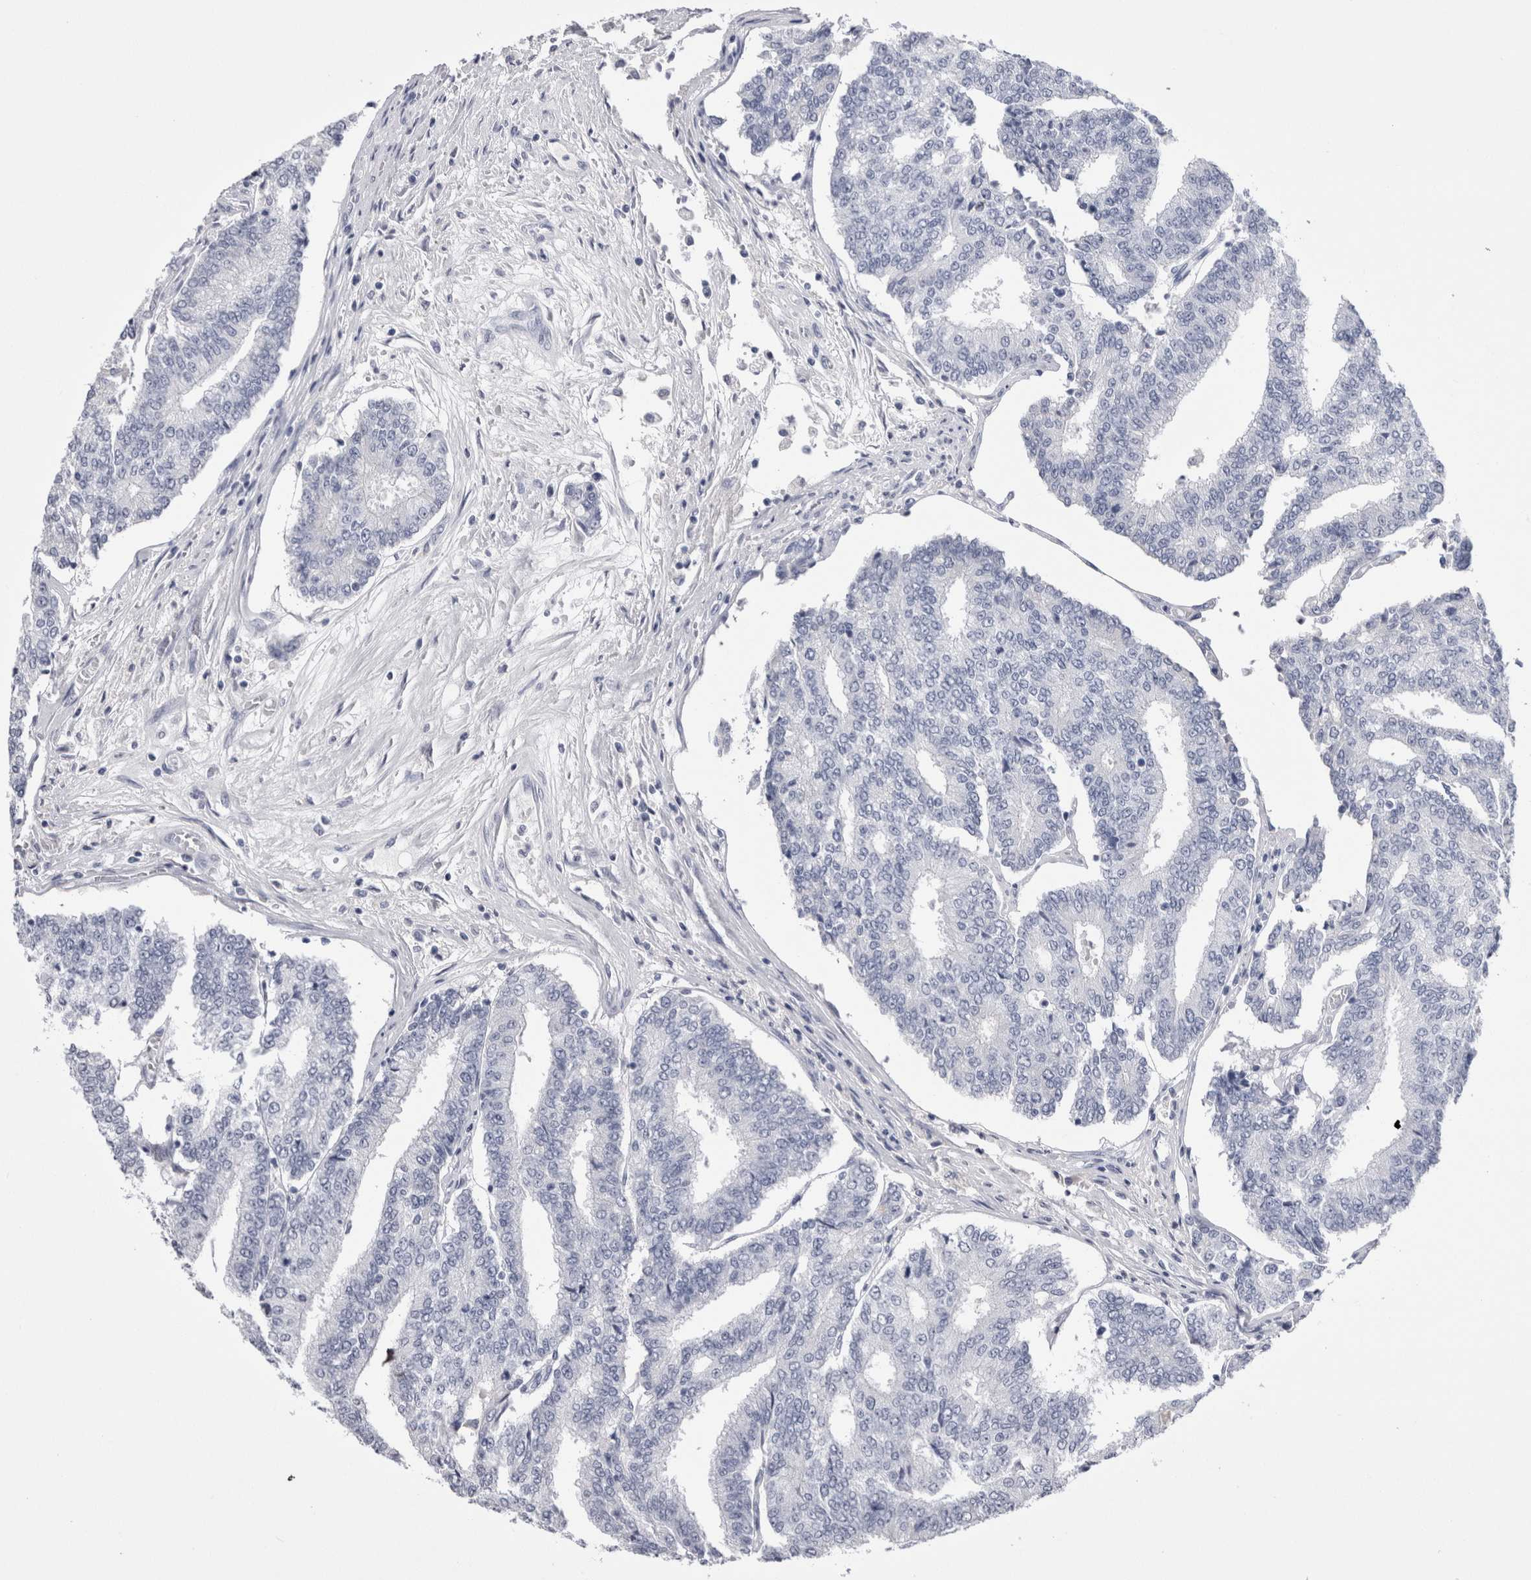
{"staining": {"intensity": "negative", "quantity": "none", "location": "none"}, "tissue": "prostate cancer", "cell_type": "Tumor cells", "image_type": "cancer", "snomed": [{"axis": "morphology", "description": "Normal tissue, NOS"}, {"axis": "morphology", "description": "Adenocarcinoma, High grade"}, {"axis": "topography", "description": "Prostate"}, {"axis": "topography", "description": "Seminal veicle"}], "caption": "Tumor cells are negative for protein expression in human prostate cancer.", "gene": "CDHR5", "patient": {"sex": "male", "age": 55}}